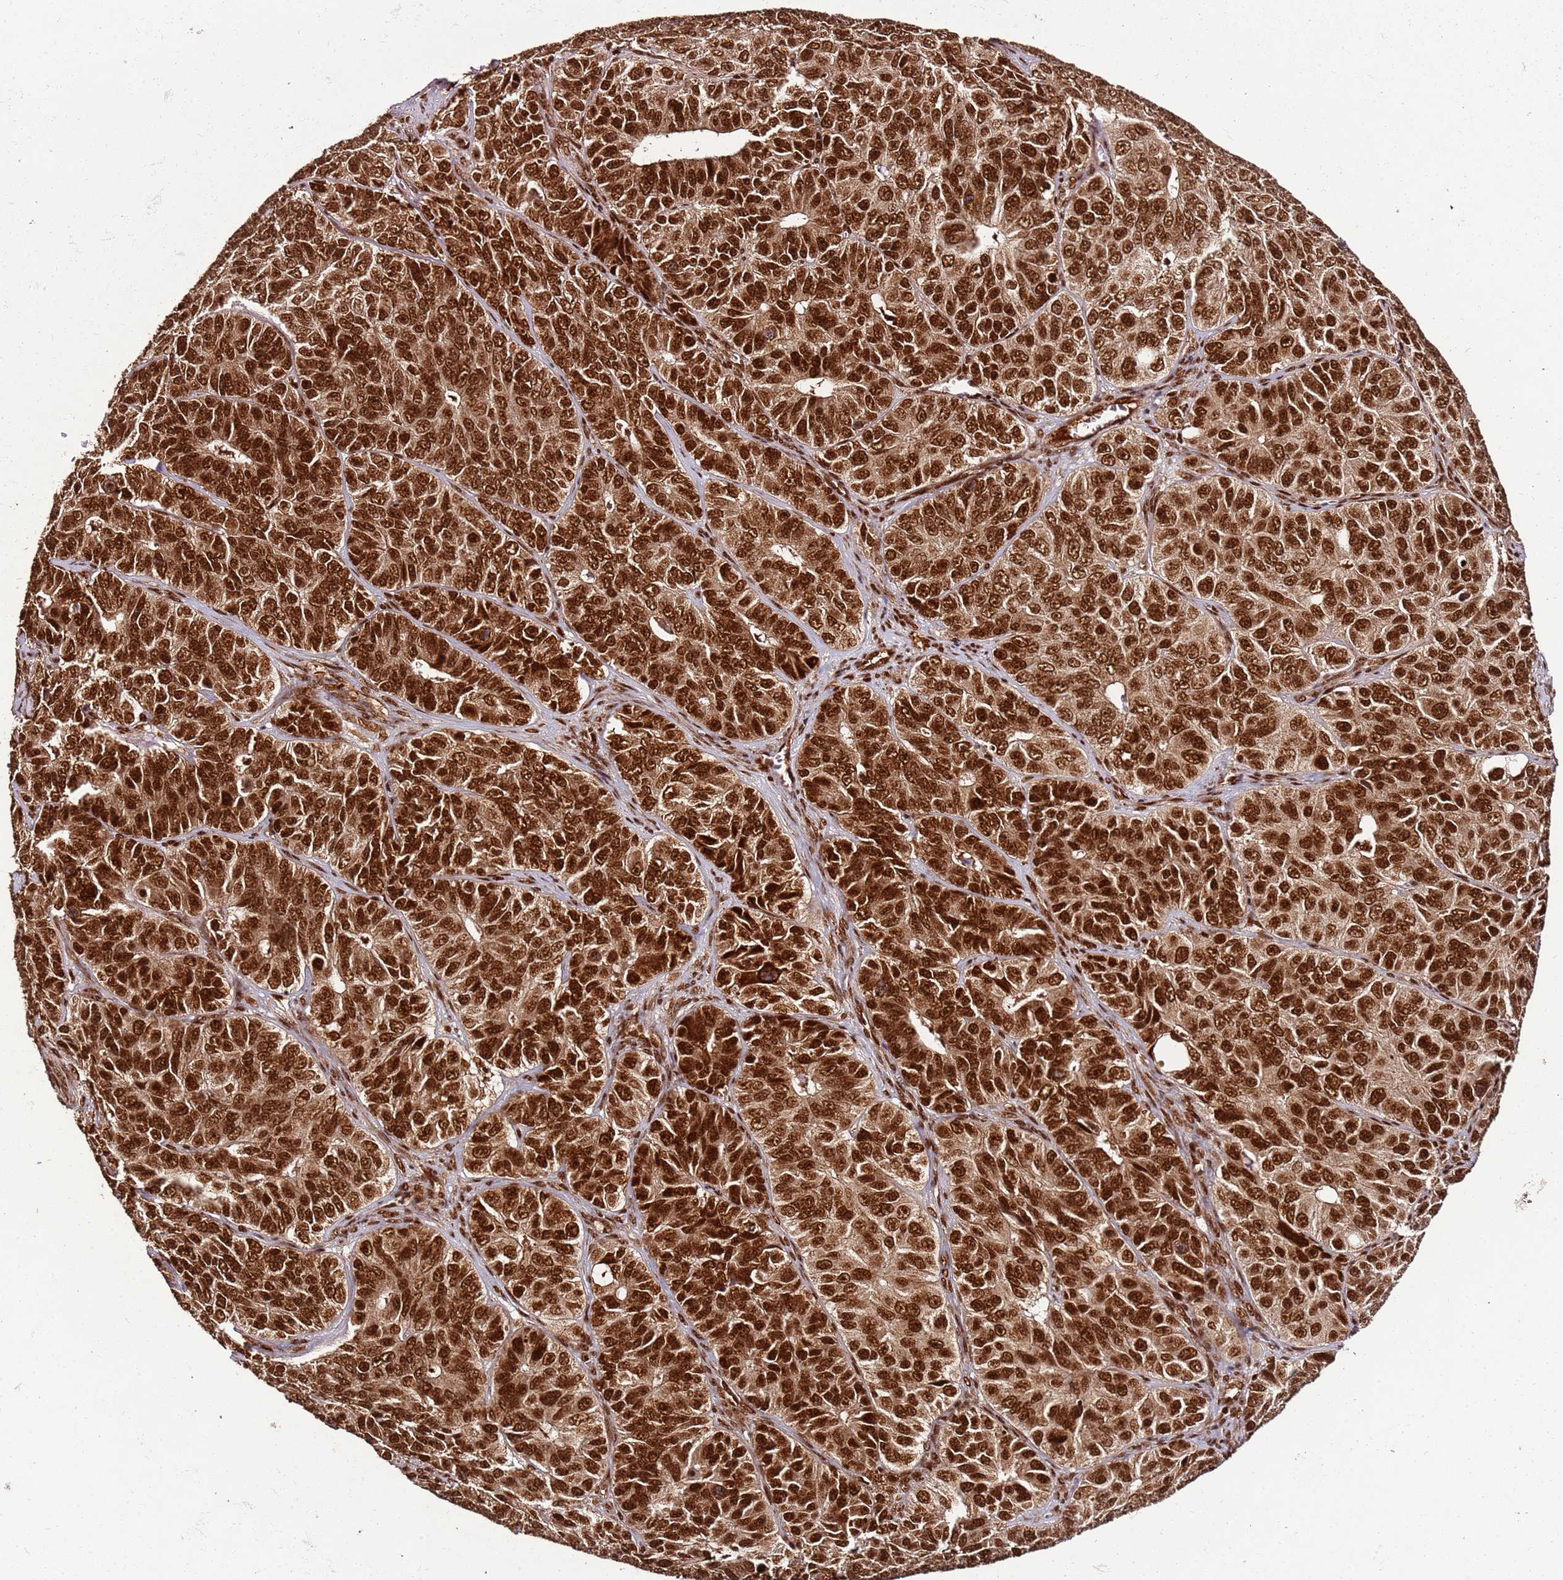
{"staining": {"intensity": "strong", "quantity": ">75%", "location": "nuclear"}, "tissue": "ovarian cancer", "cell_type": "Tumor cells", "image_type": "cancer", "snomed": [{"axis": "morphology", "description": "Carcinoma, endometroid"}, {"axis": "topography", "description": "Ovary"}], "caption": "IHC of human ovarian cancer (endometroid carcinoma) reveals high levels of strong nuclear expression in approximately >75% of tumor cells.", "gene": "XRN2", "patient": {"sex": "female", "age": 51}}